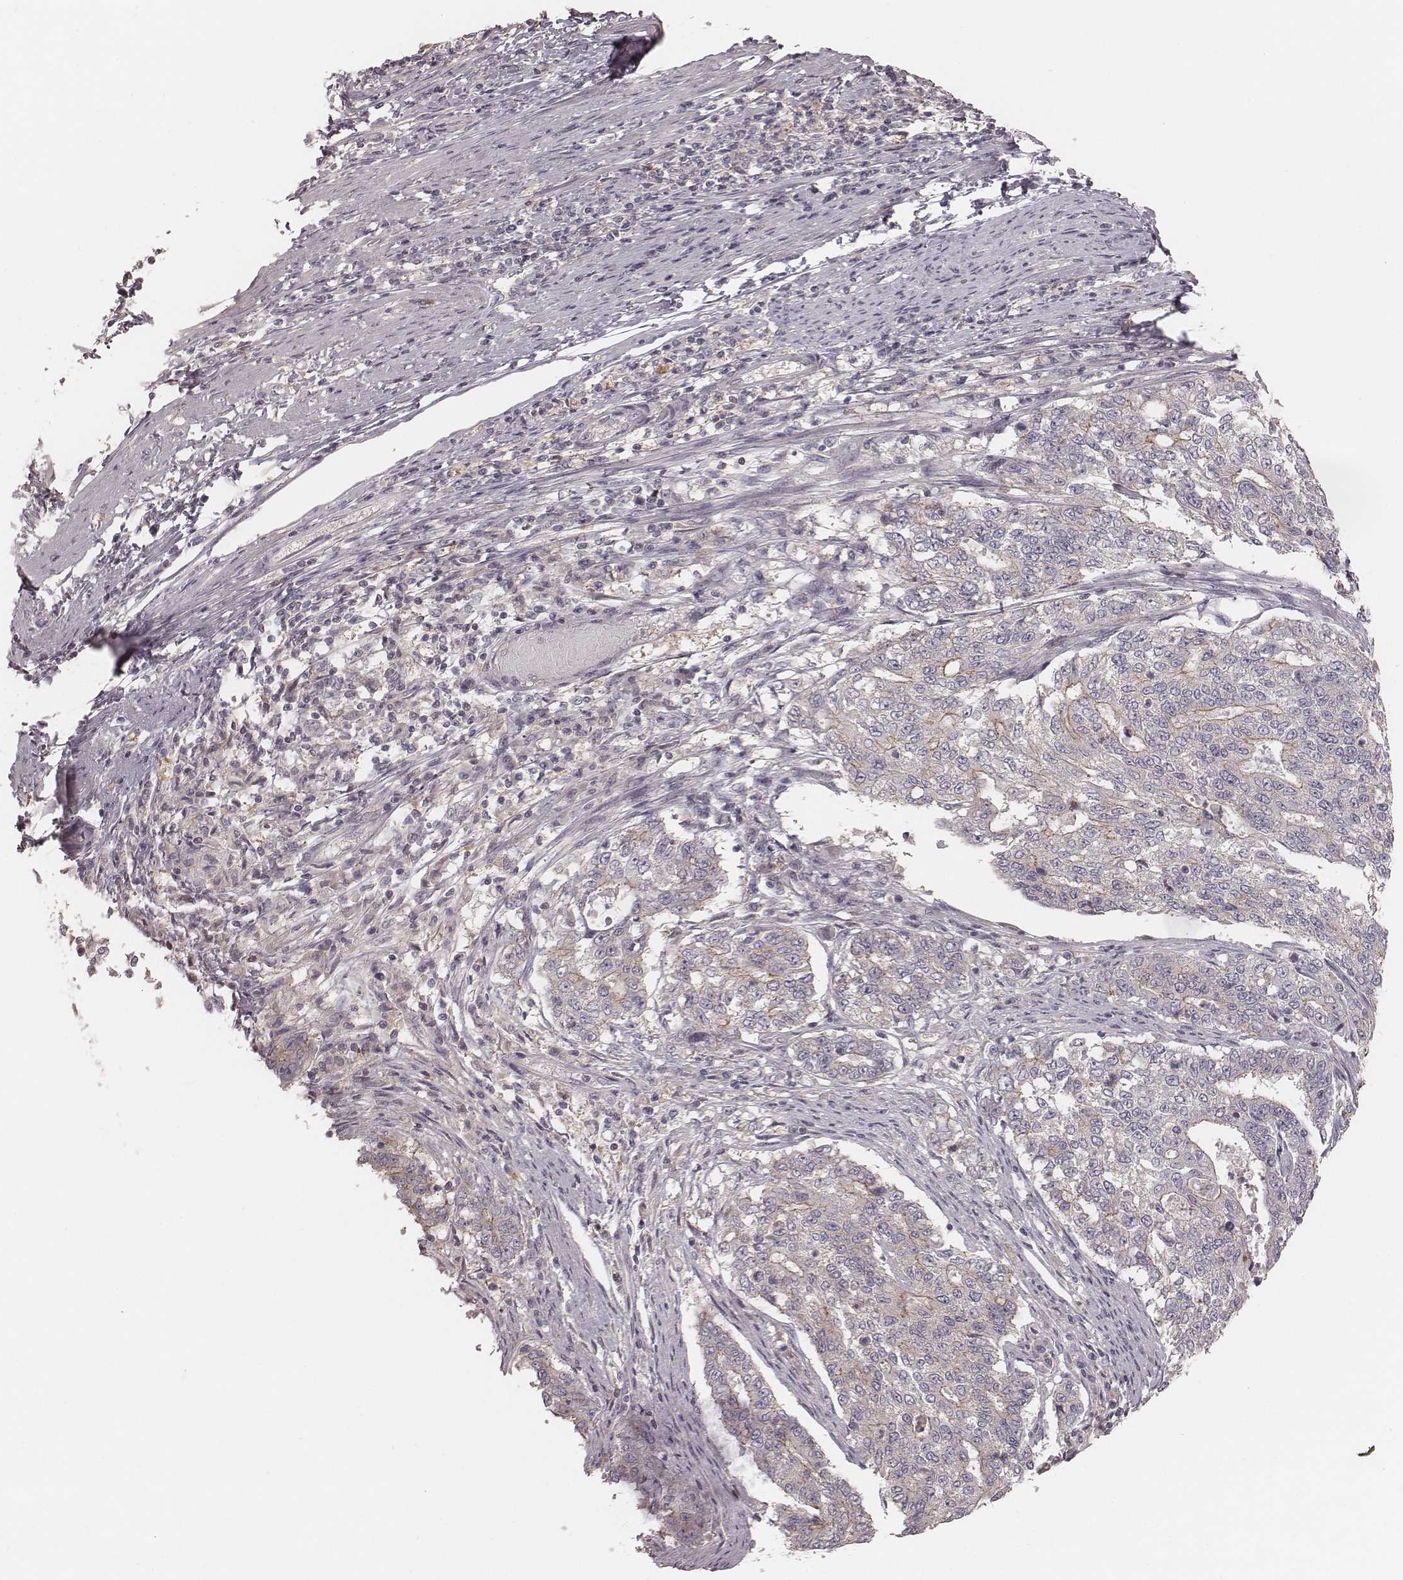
{"staining": {"intensity": "weak", "quantity": "<25%", "location": "cytoplasmic/membranous"}, "tissue": "endometrial cancer", "cell_type": "Tumor cells", "image_type": "cancer", "snomed": [{"axis": "morphology", "description": "Adenocarcinoma, NOS"}, {"axis": "topography", "description": "Uterus"}], "caption": "IHC histopathology image of human endometrial cancer stained for a protein (brown), which exhibits no staining in tumor cells.", "gene": "TDRD5", "patient": {"sex": "female", "age": 59}}